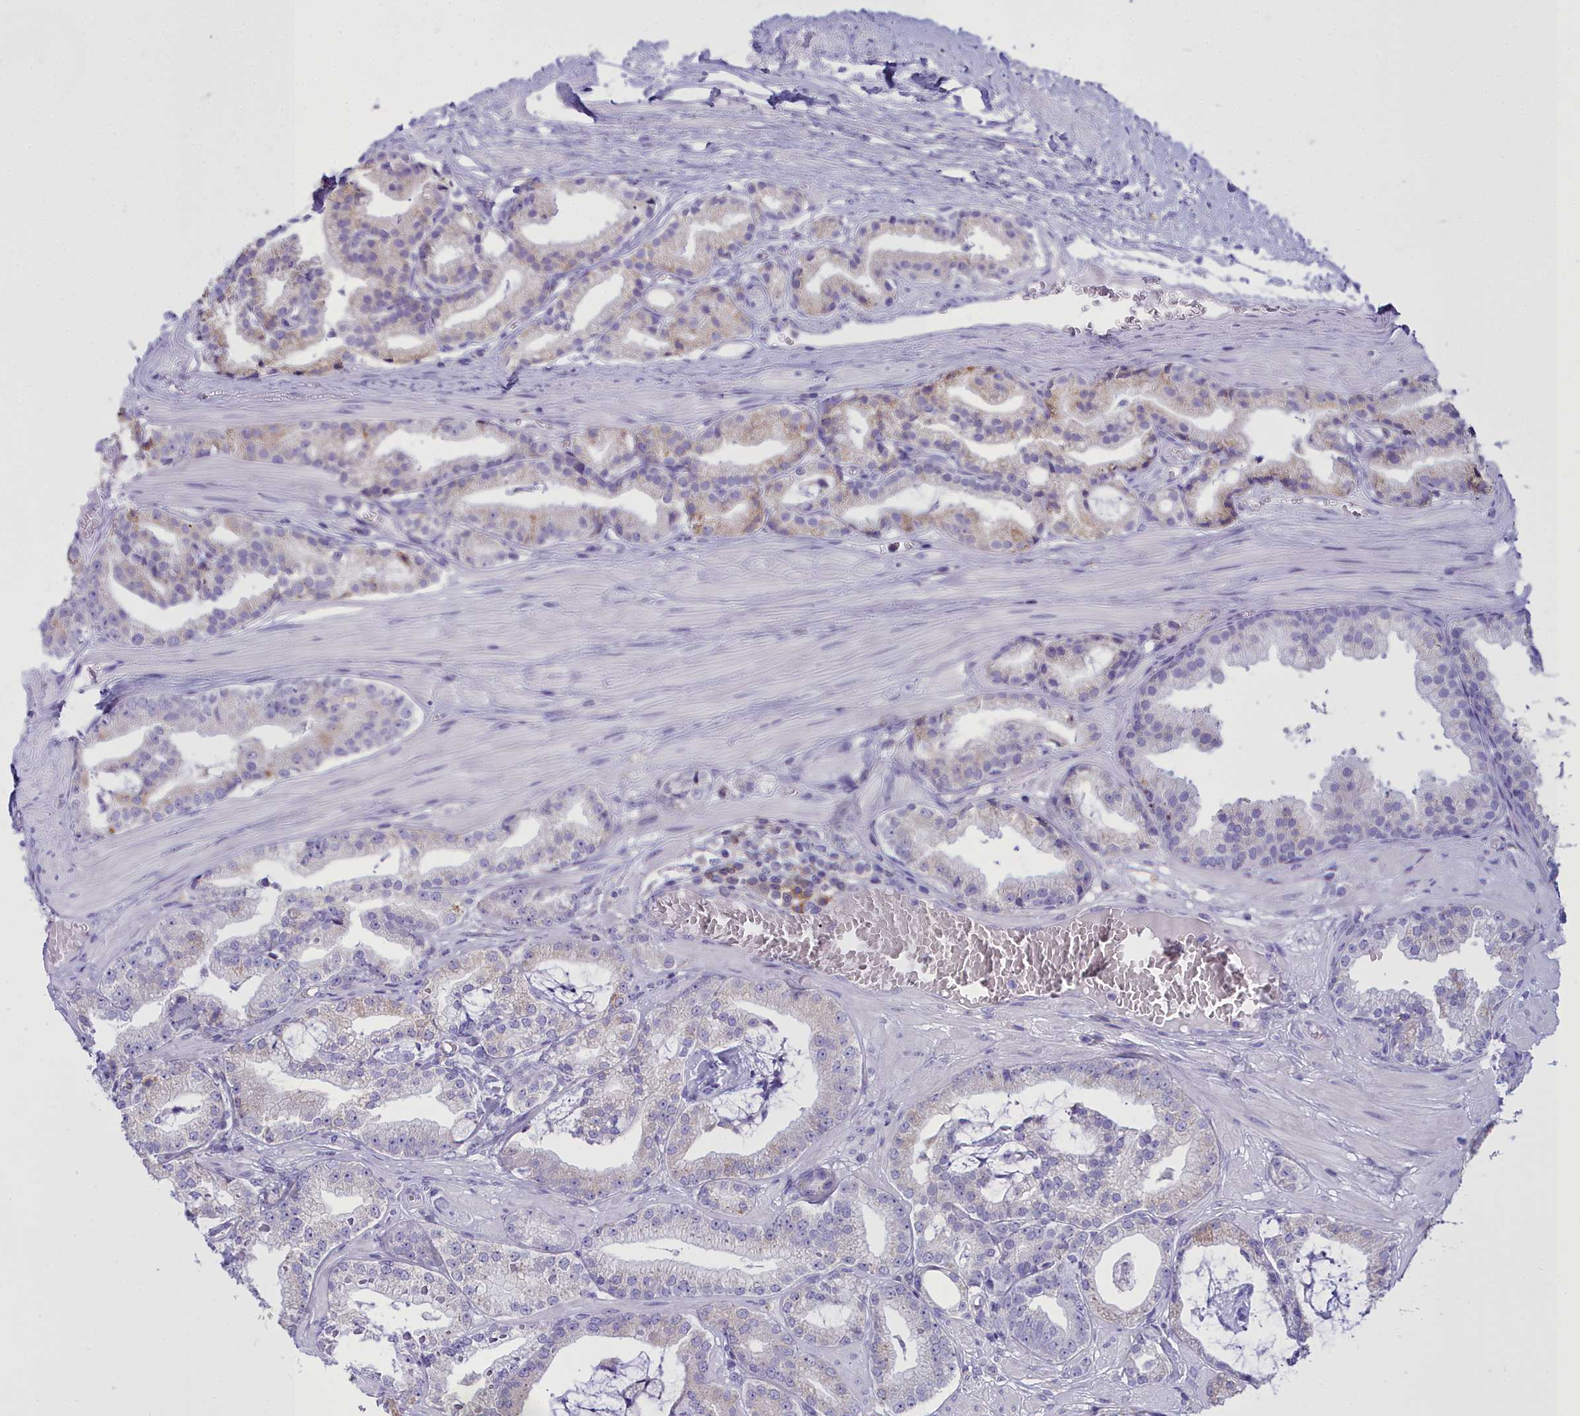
{"staining": {"intensity": "weak", "quantity": "<25%", "location": "cytoplasmic/membranous"}, "tissue": "prostate cancer", "cell_type": "Tumor cells", "image_type": "cancer", "snomed": [{"axis": "morphology", "description": "Adenocarcinoma, High grade"}, {"axis": "topography", "description": "Prostate"}], "caption": "The histopathology image displays no staining of tumor cells in prostate adenocarcinoma (high-grade).", "gene": "CD5", "patient": {"sex": "male", "age": 71}}